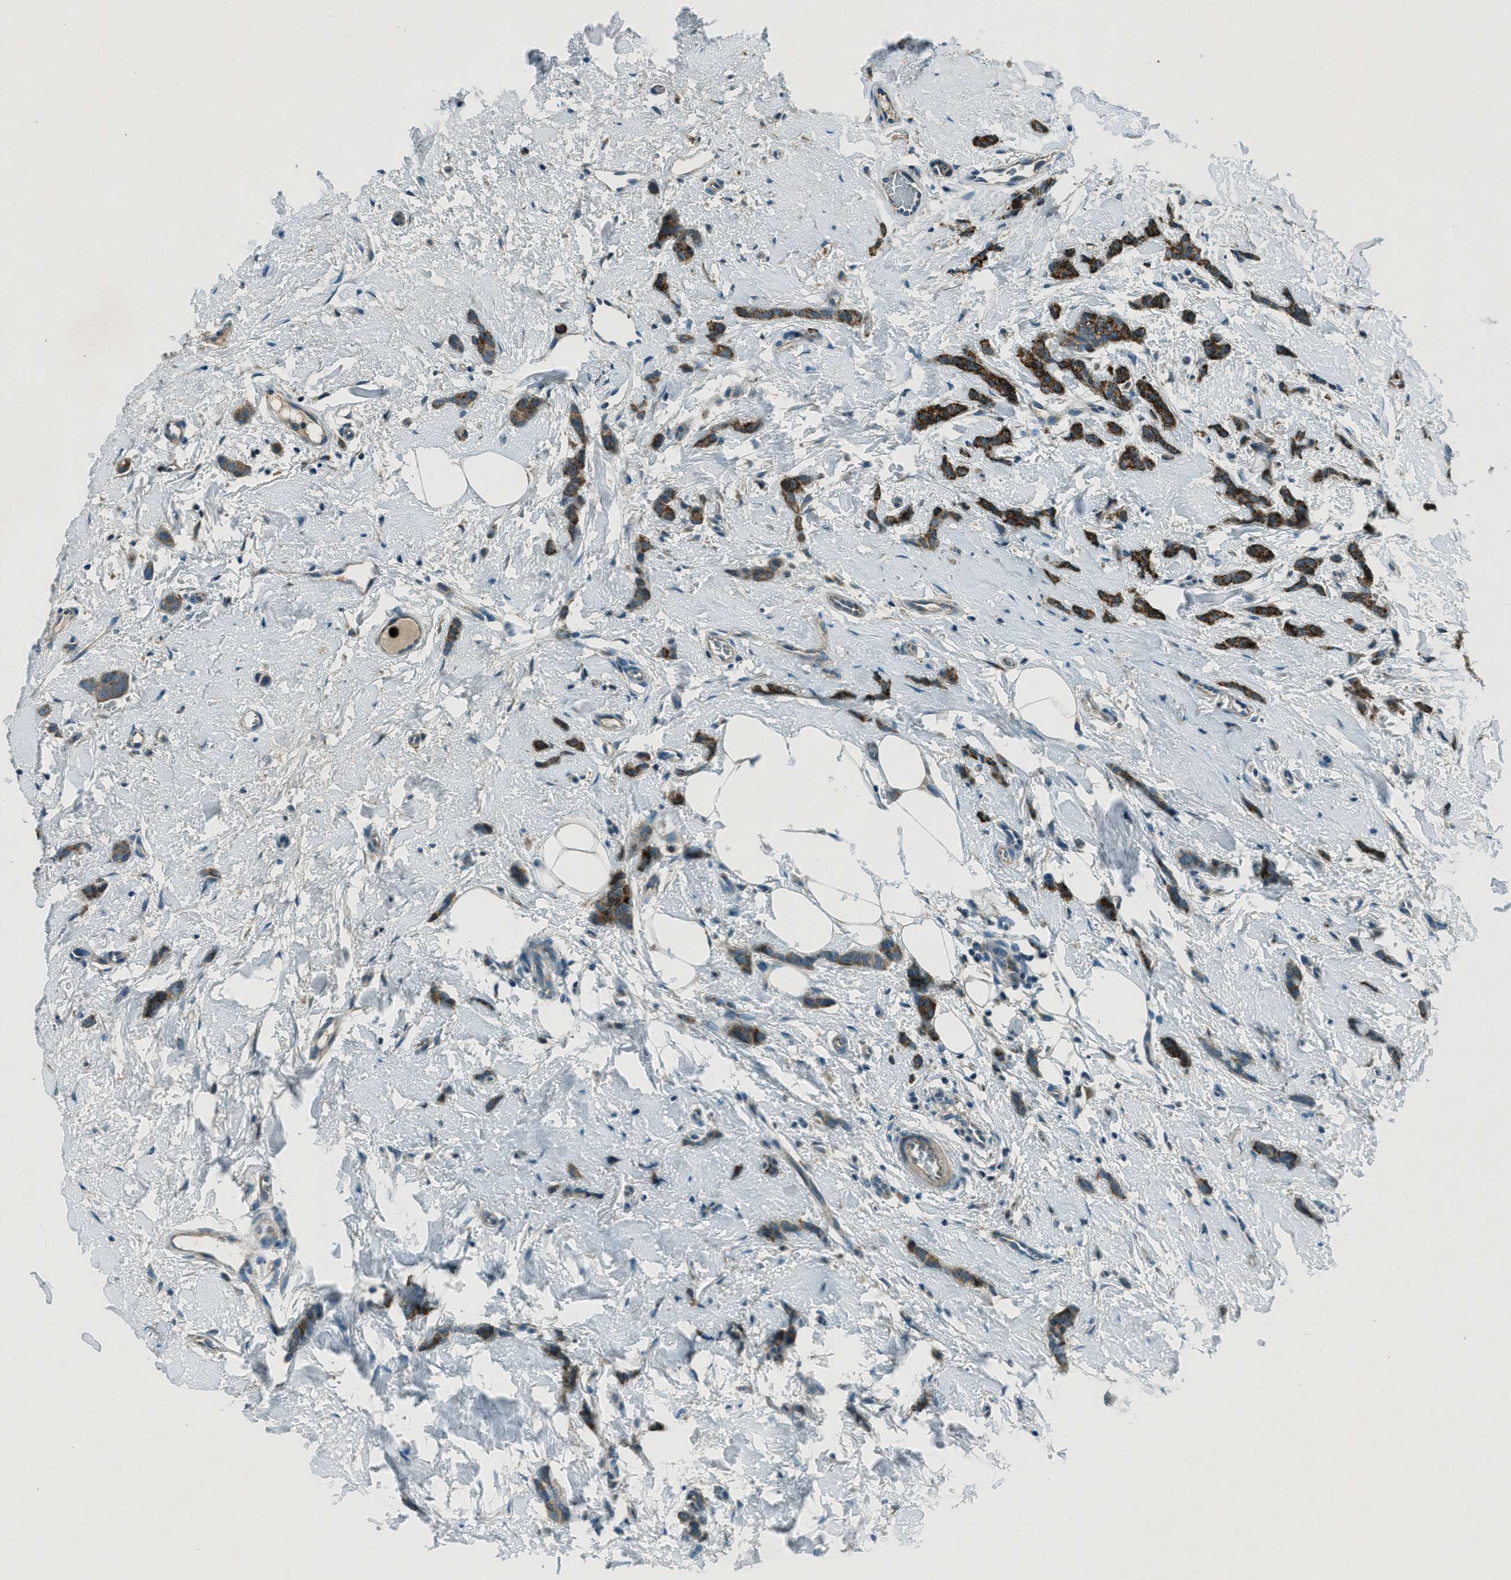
{"staining": {"intensity": "strong", "quantity": ">75%", "location": "cytoplasmic/membranous"}, "tissue": "breast cancer", "cell_type": "Tumor cells", "image_type": "cancer", "snomed": [{"axis": "morphology", "description": "Lobular carcinoma"}, {"axis": "topography", "description": "Skin"}, {"axis": "topography", "description": "Breast"}], "caption": "Strong cytoplasmic/membranous protein expression is present in approximately >75% of tumor cells in breast cancer.", "gene": "FAR1", "patient": {"sex": "female", "age": 46}}